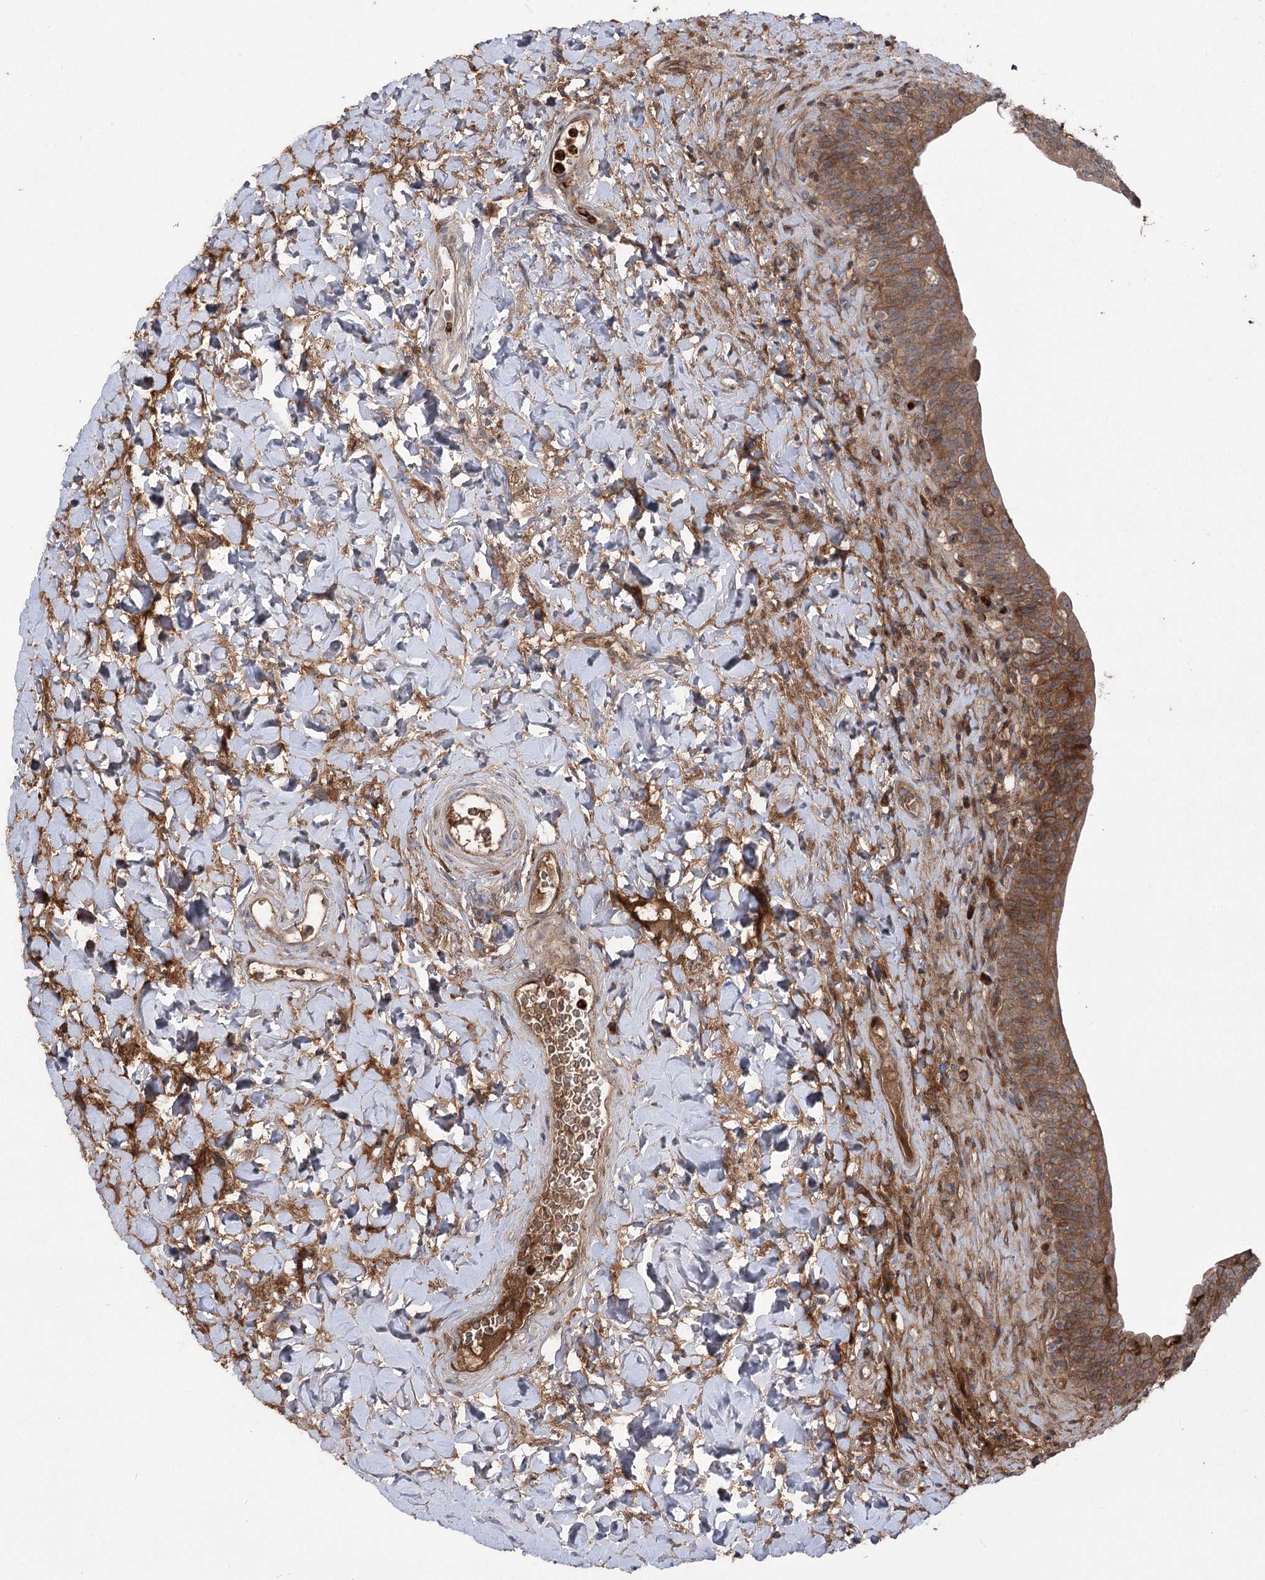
{"staining": {"intensity": "moderate", "quantity": ">75%", "location": "cytoplasmic/membranous"}, "tissue": "urinary bladder", "cell_type": "Urothelial cells", "image_type": "normal", "snomed": [{"axis": "morphology", "description": "Normal tissue, NOS"}, {"axis": "topography", "description": "Urinary bladder"}], "caption": "DAB (3,3'-diaminobenzidine) immunohistochemical staining of benign human urinary bladder demonstrates moderate cytoplasmic/membranous protein positivity in about >75% of urothelial cells. The protein of interest is shown in brown color, while the nuclei are stained blue.", "gene": "PLEKHA5", "patient": {"sex": "male", "age": 83}}